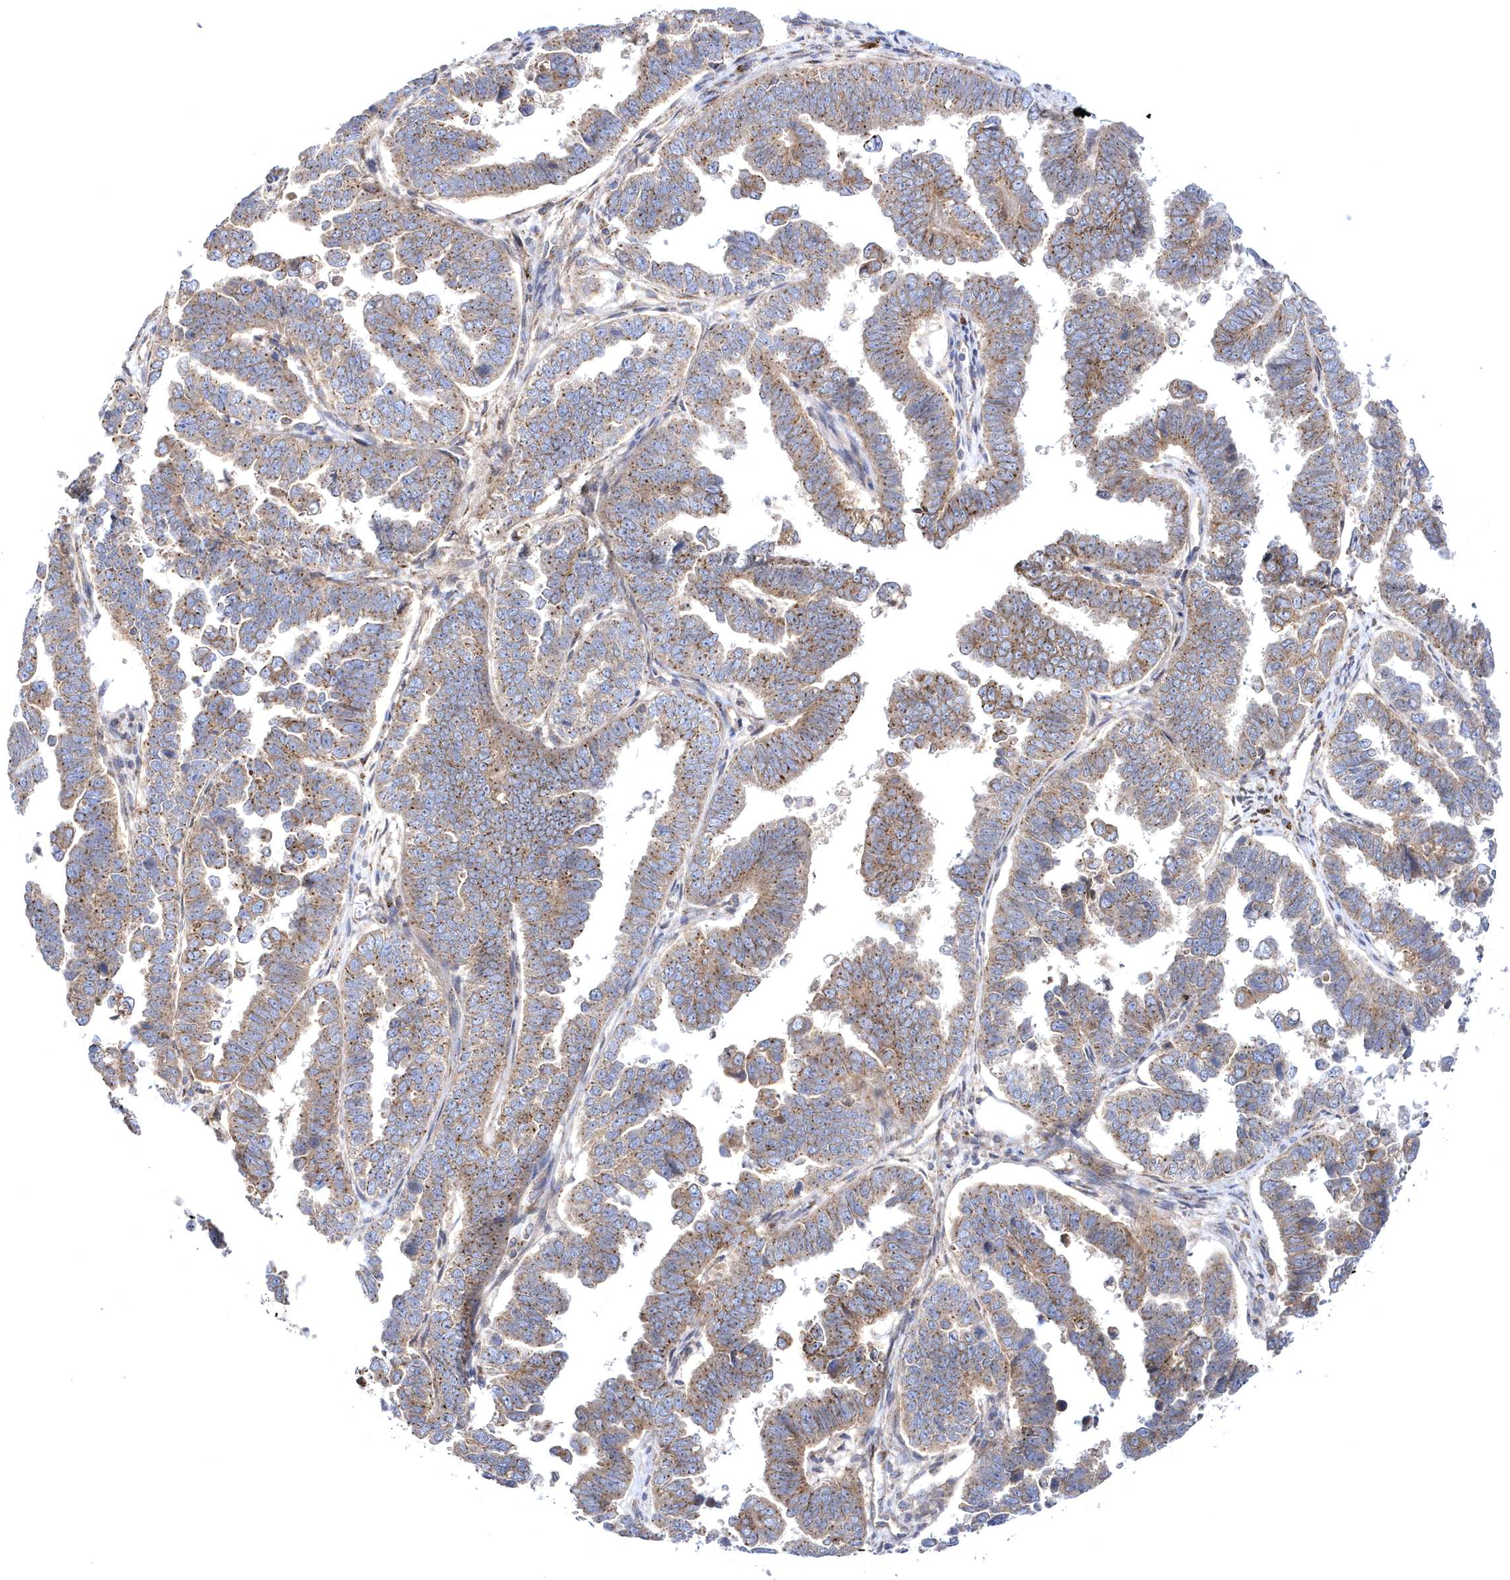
{"staining": {"intensity": "moderate", "quantity": "25%-75%", "location": "cytoplasmic/membranous"}, "tissue": "endometrial cancer", "cell_type": "Tumor cells", "image_type": "cancer", "snomed": [{"axis": "morphology", "description": "Adenocarcinoma, NOS"}, {"axis": "topography", "description": "Endometrium"}], "caption": "Protein staining of adenocarcinoma (endometrial) tissue shows moderate cytoplasmic/membranous staining in about 25%-75% of tumor cells. The staining was performed using DAB, with brown indicating positive protein expression. Nuclei are stained blue with hematoxylin.", "gene": "COPB2", "patient": {"sex": "female", "age": 75}}